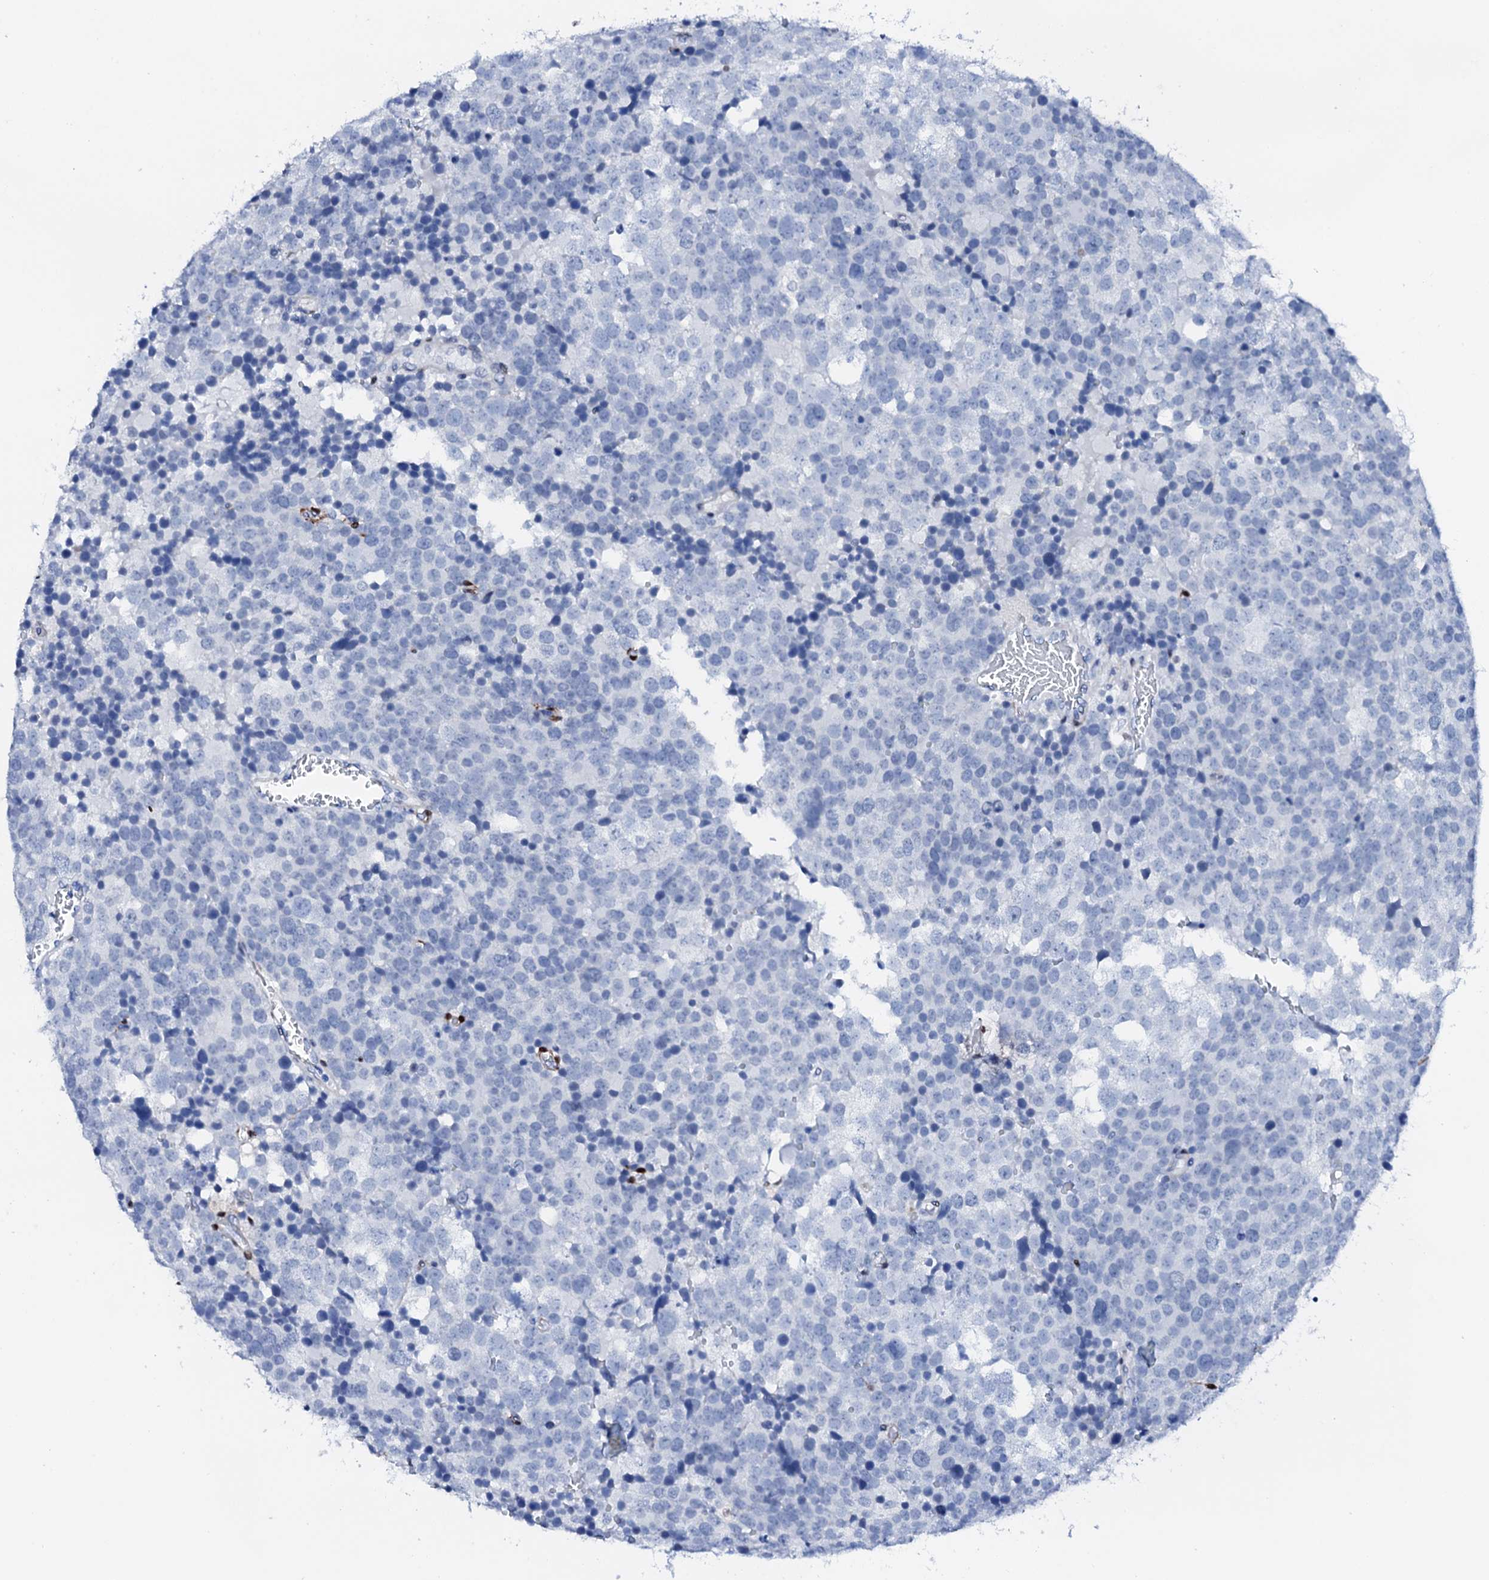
{"staining": {"intensity": "negative", "quantity": "none", "location": "none"}, "tissue": "testis cancer", "cell_type": "Tumor cells", "image_type": "cancer", "snomed": [{"axis": "morphology", "description": "Seminoma, NOS"}, {"axis": "topography", "description": "Testis"}], "caption": "The IHC micrograph has no significant expression in tumor cells of seminoma (testis) tissue. Brightfield microscopy of IHC stained with DAB (brown) and hematoxylin (blue), captured at high magnification.", "gene": "NRIP2", "patient": {"sex": "male", "age": 71}}